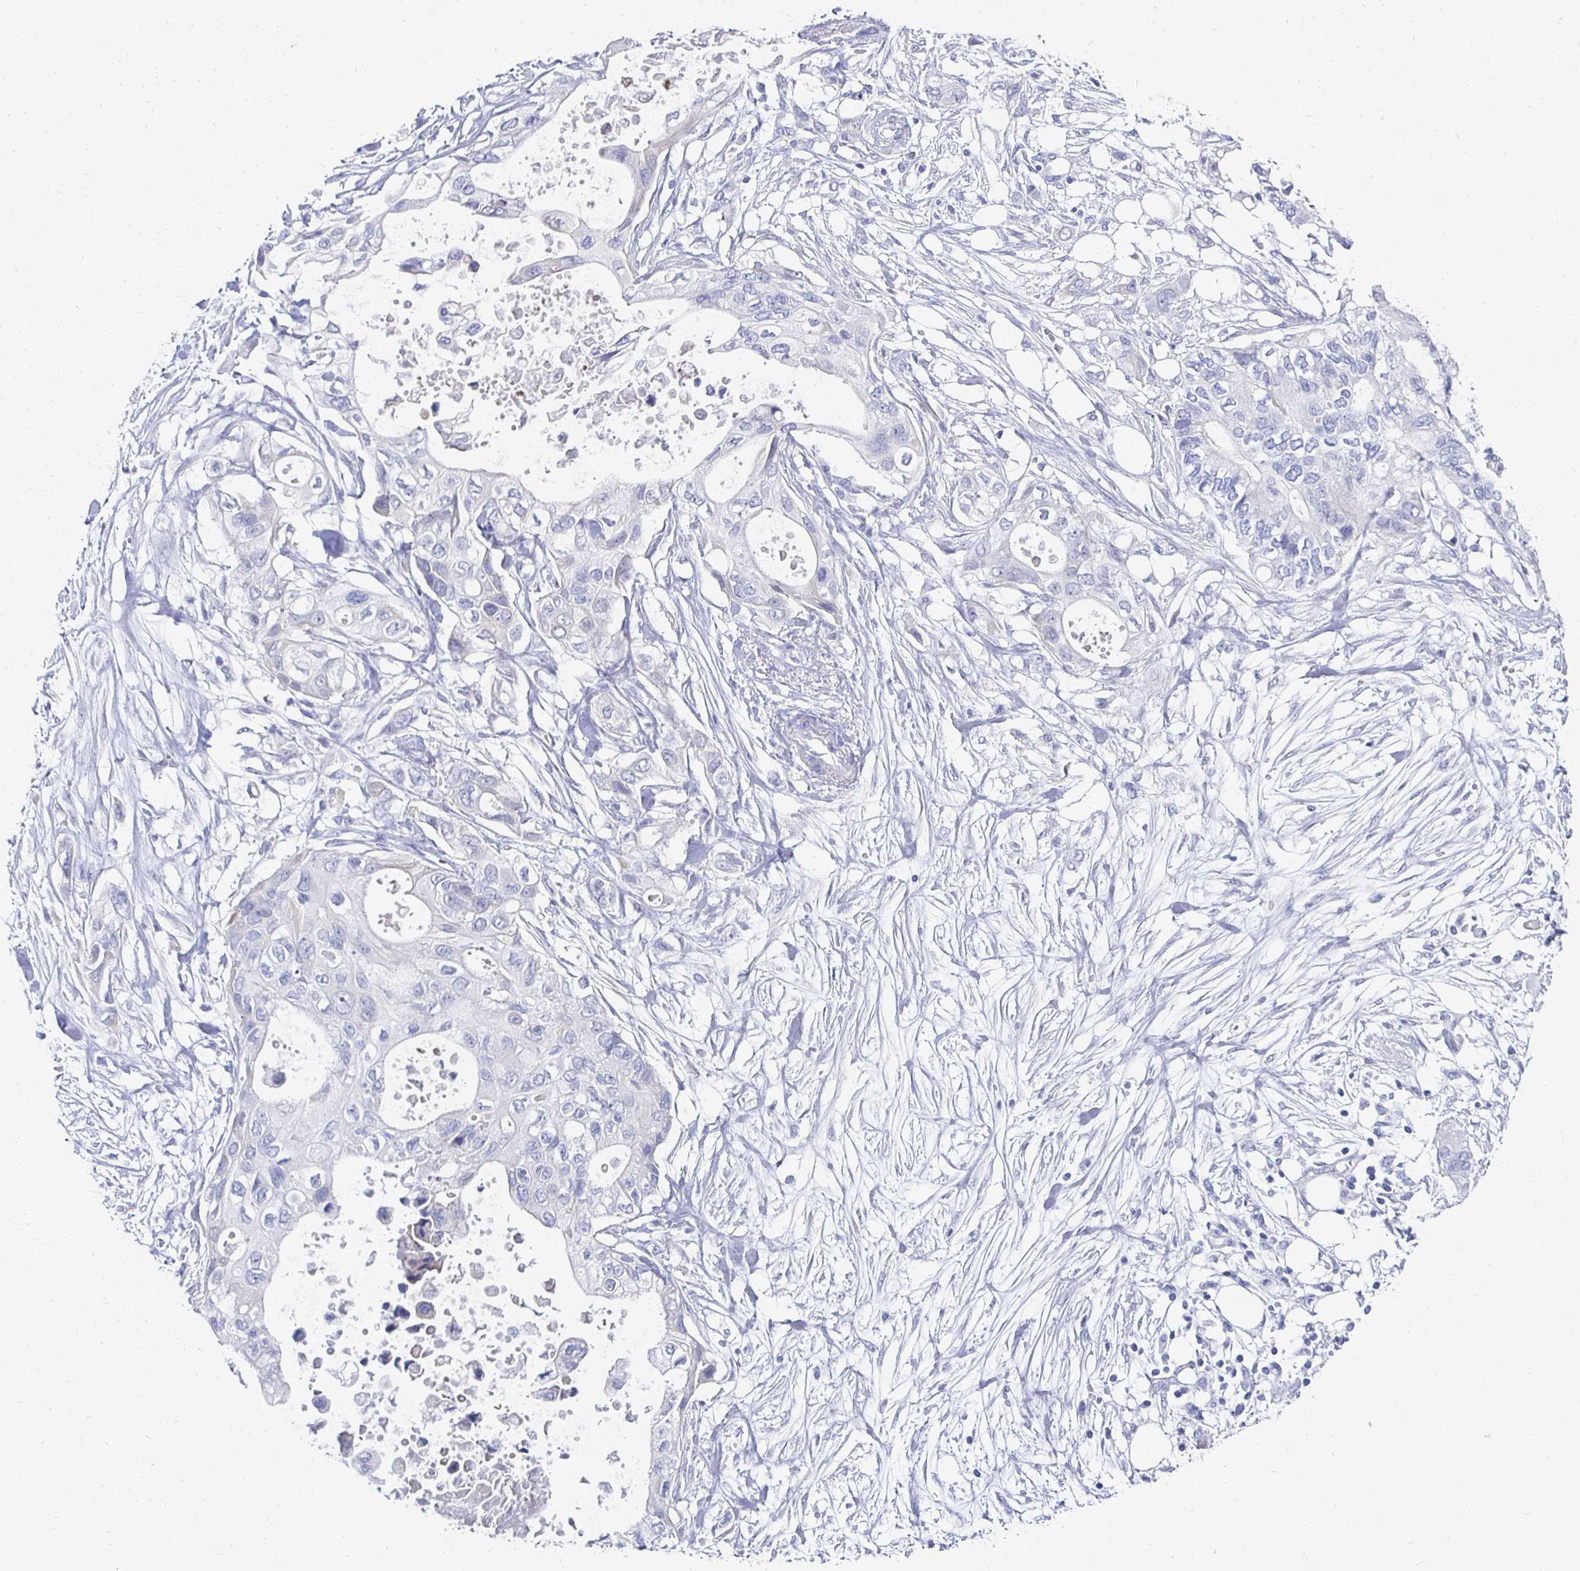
{"staining": {"intensity": "negative", "quantity": "none", "location": "none"}, "tissue": "pancreatic cancer", "cell_type": "Tumor cells", "image_type": "cancer", "snomed": [{"axis": "morphology", "description": "Adenocarcinoma, NOS"}, {"axis": "topography", "description": "Pancreas"}], "caption": "The photomicrograph shows no significant expression in tumor cells of pancreatic cancer.", "gene": "SYCP3", "patient": {"sex": "female", "age": 63}}